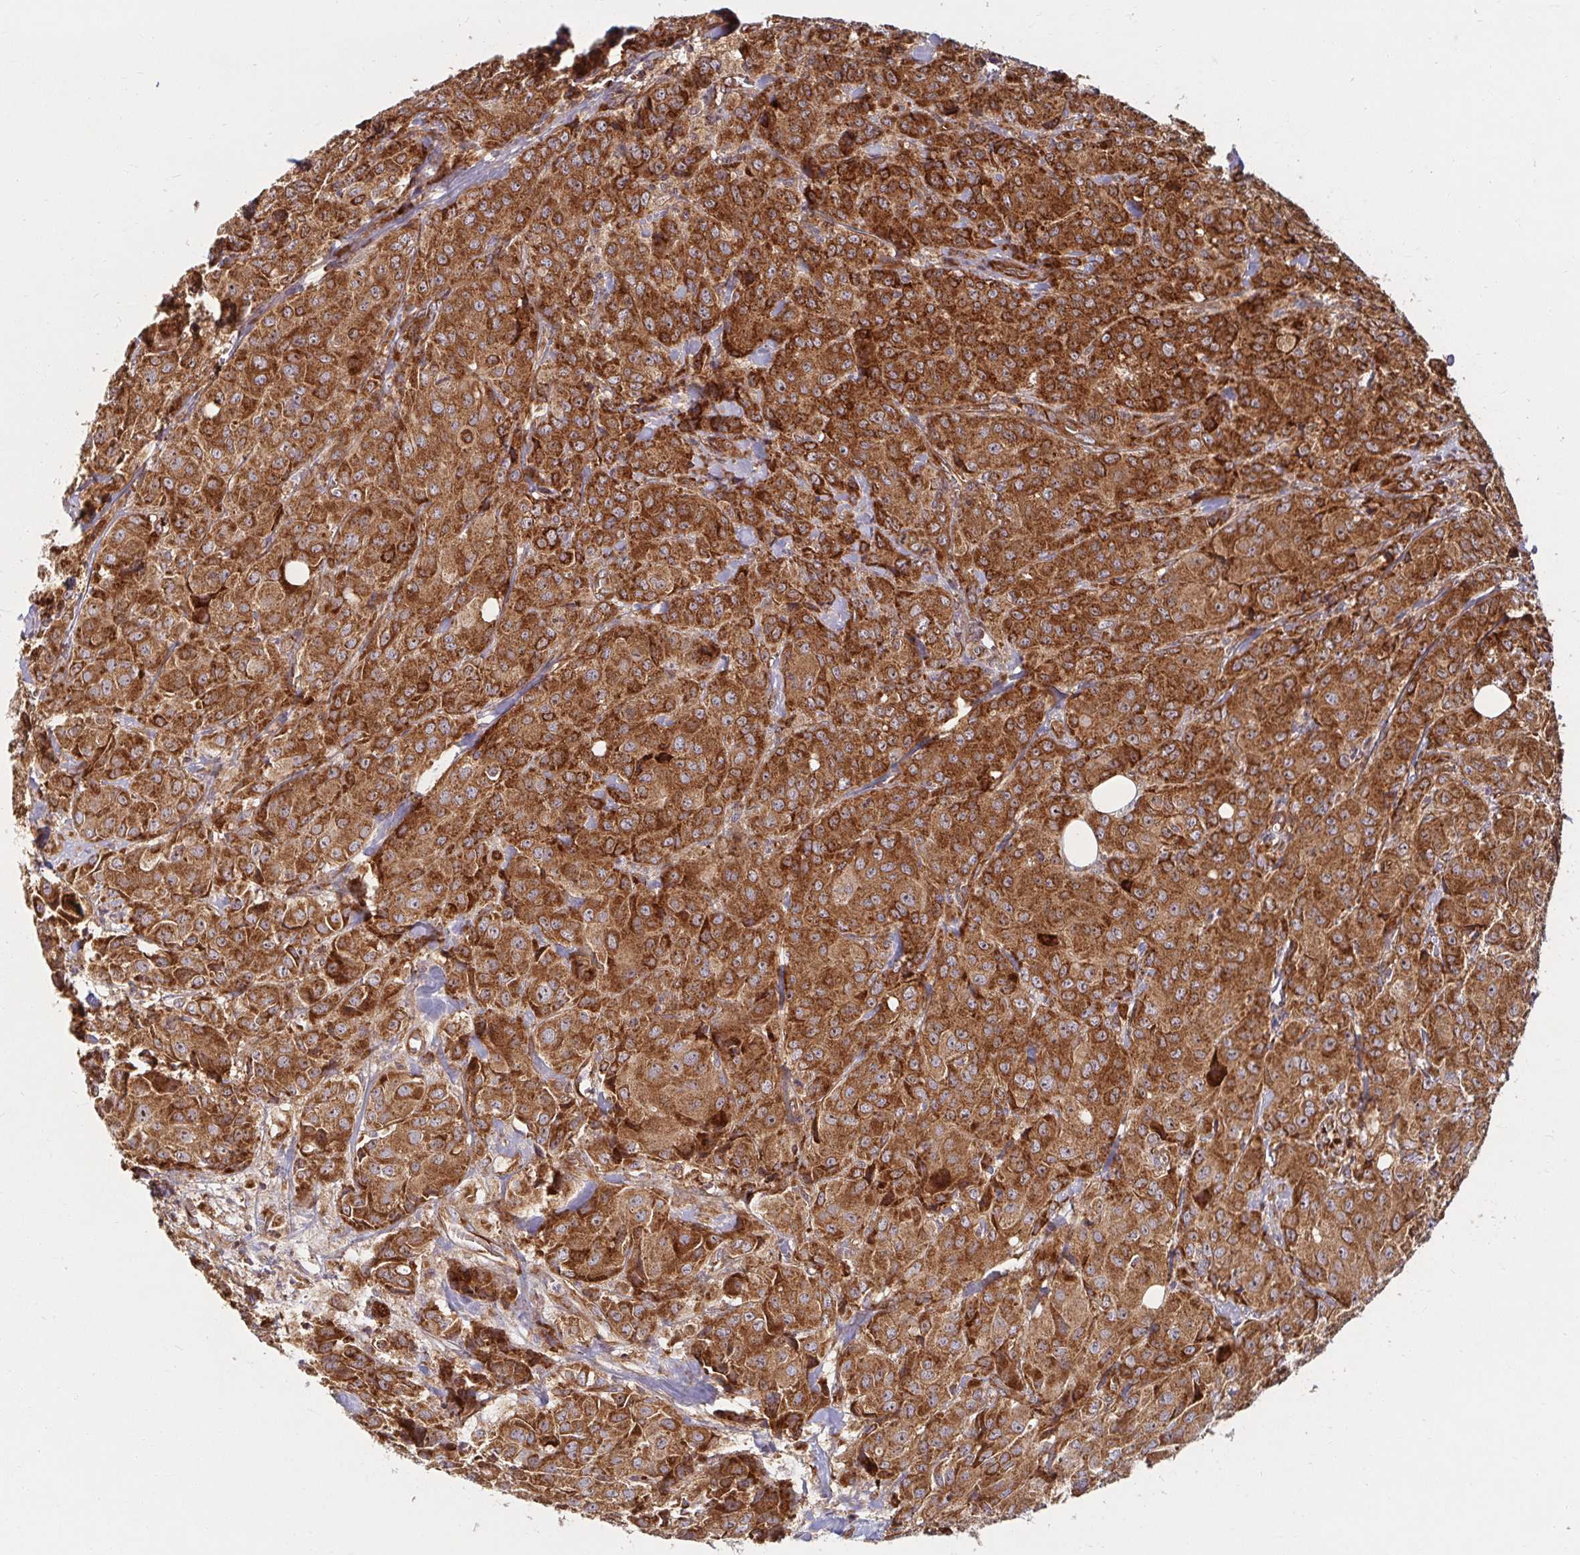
{"staining": {"intensity": "strong", "quantity": ">75%", "location": "cytoplasmic/membranous"}, "tissue": "breast cancer", "cell_type": "Tumor cells", "image_type": "cancer", "snomed": [{"axis": "morphology", "description": "Duct carcinoma"}, {"axis": "topography", "description": "Breast"}], "caption": "Immunohistochemistry of breast cancer shows high levels of strong cytoplasmic/membranous positivity in approximately >75% of tumor cells. (DAB IHC with brightfield microscopy, high magnification).", "gene": "BTF3", "patient": {"sex": "female", "age": 43}}